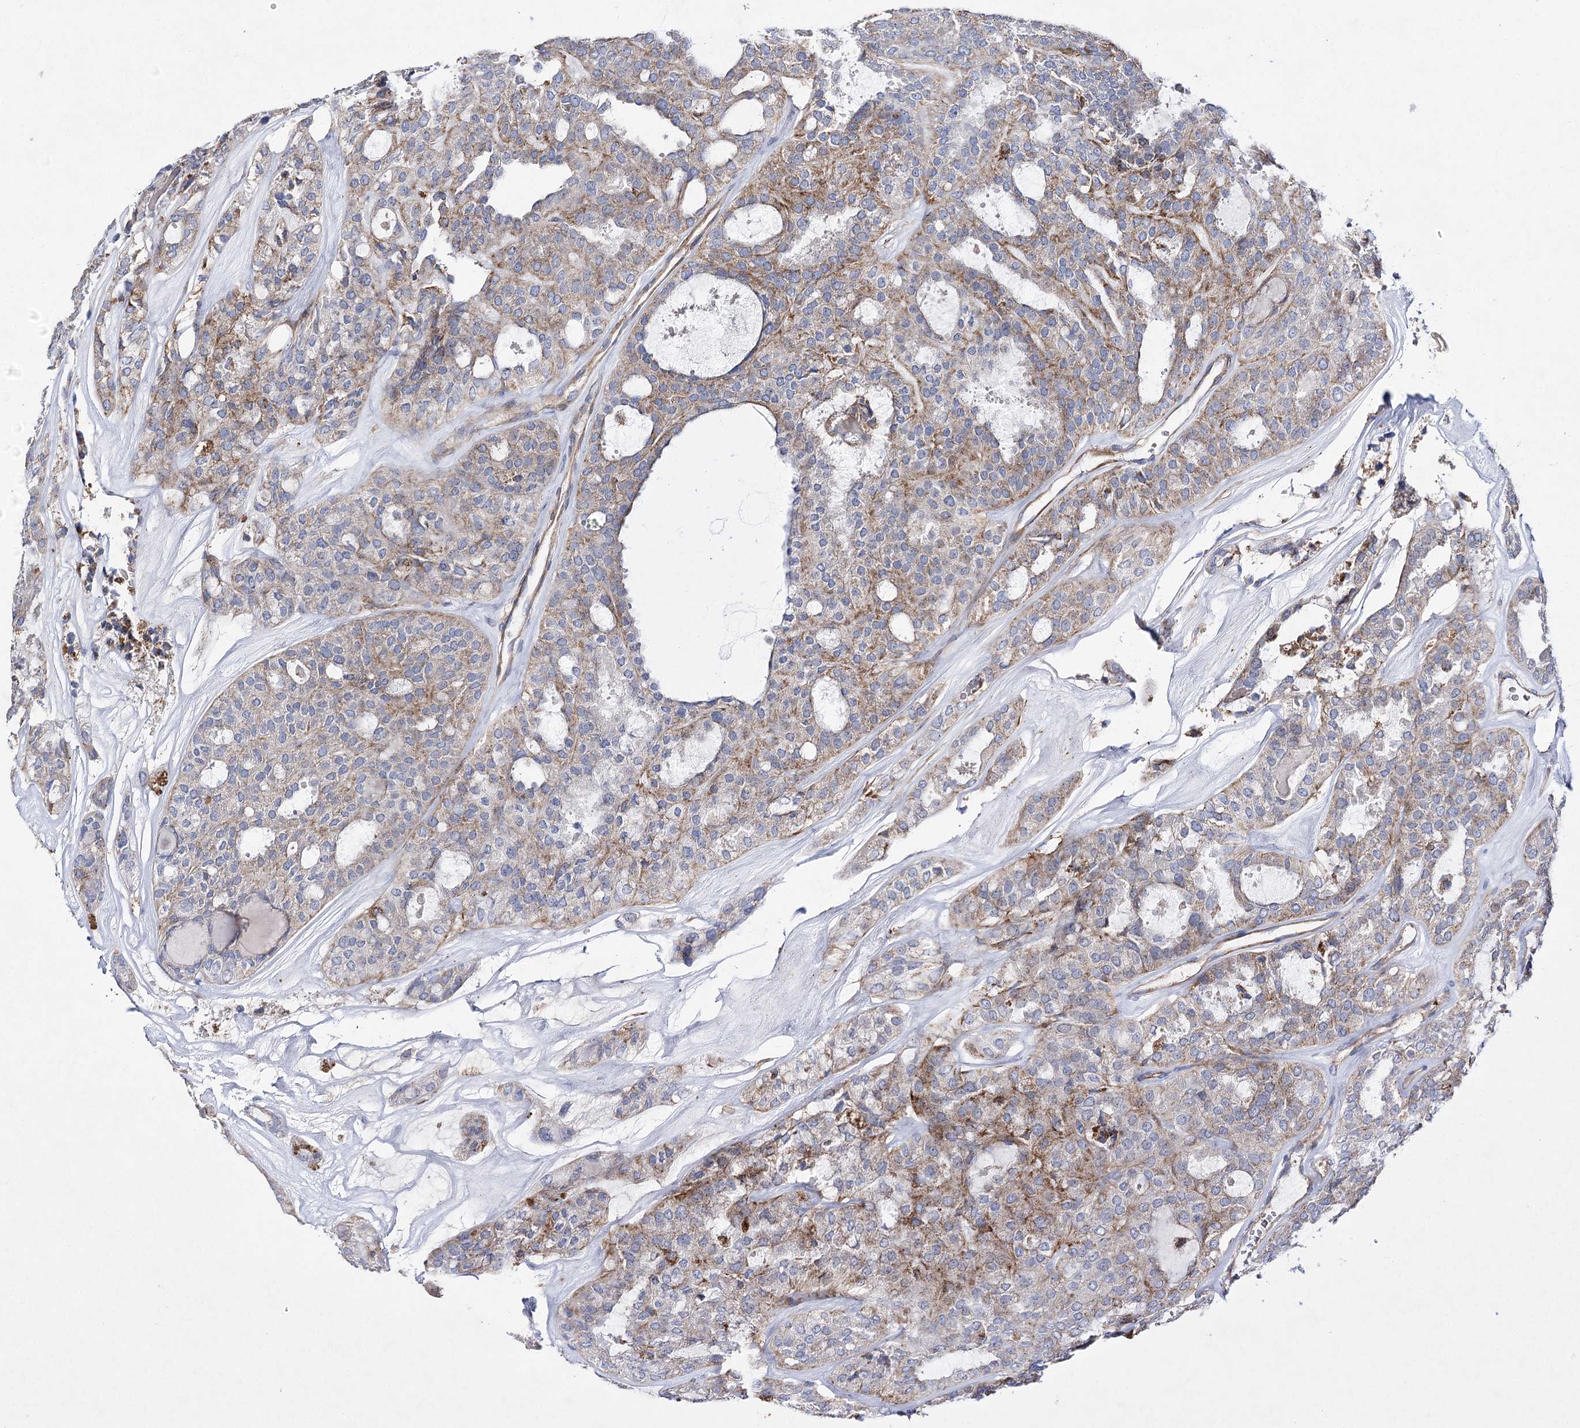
{"staining": {"intensity": "moderate", "quantity": ">75%", "location": "cytoplasmic/membranous"}, "tissue": "thyroid cancer", "cell_type": "Tumor cells", "image_type": "cancer", "snomed": [{"axis": "morphology", "description": "Follicular adenoma carcinoma, NOS"}, {"axis": "topography", "description": "Thyroid gland"}], "caption": "Brown immunohistochemical staining in thyroid cancer (follicular adenoma carcinoma) displays moderate cytoplasmic/membranous expression in about >75% of tumor cells.", "gene": "COX15", "patient": {"sex": "male", "age": 75}}